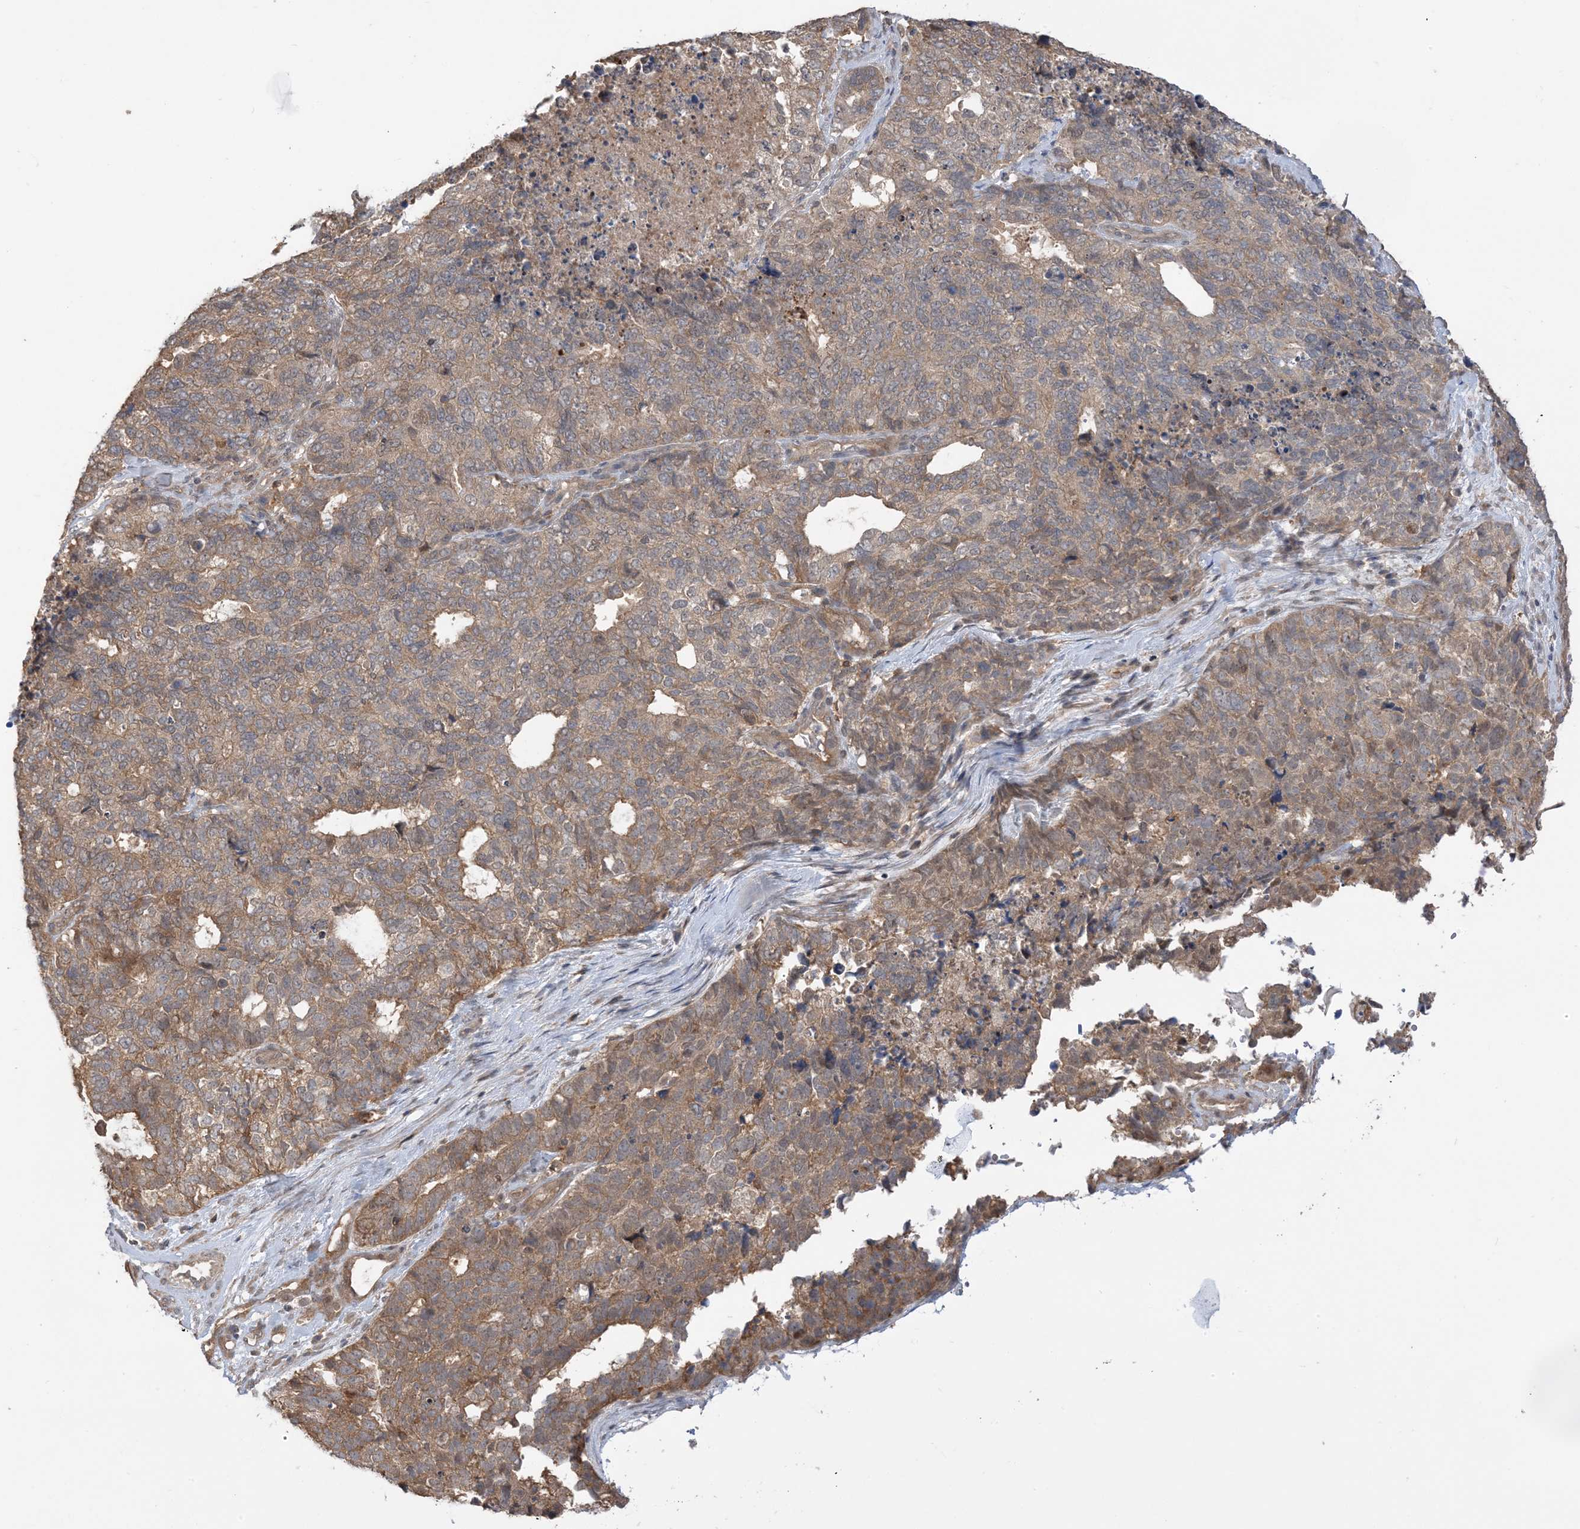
{"staining": {"intensity": "moderate", "quantity": ">75%", "location": "cytoplasmic/membranous"}, "tissue": "cervical cancer", "cell_type": "Tumor cells", "image_type": "cancer", "snomed": [{"axis": "morphology", "description": "Squamous cell carcinoma, NOS"}, {"axis": "topography", "description": "Cervix"}], "caption": "Brown immunohistochemical staining in human squamous cell carcinoma (cervical) reveals moderate cytoplasmic/membranous staining in approximately >75% of tumor cells. The staining is performed using DAB brown chromogen to label protein expression. The nuclei are counter-stained blue using hematoxylin.", "gene": "WDR26", "patient": {"sex": "female", "age": 63}}